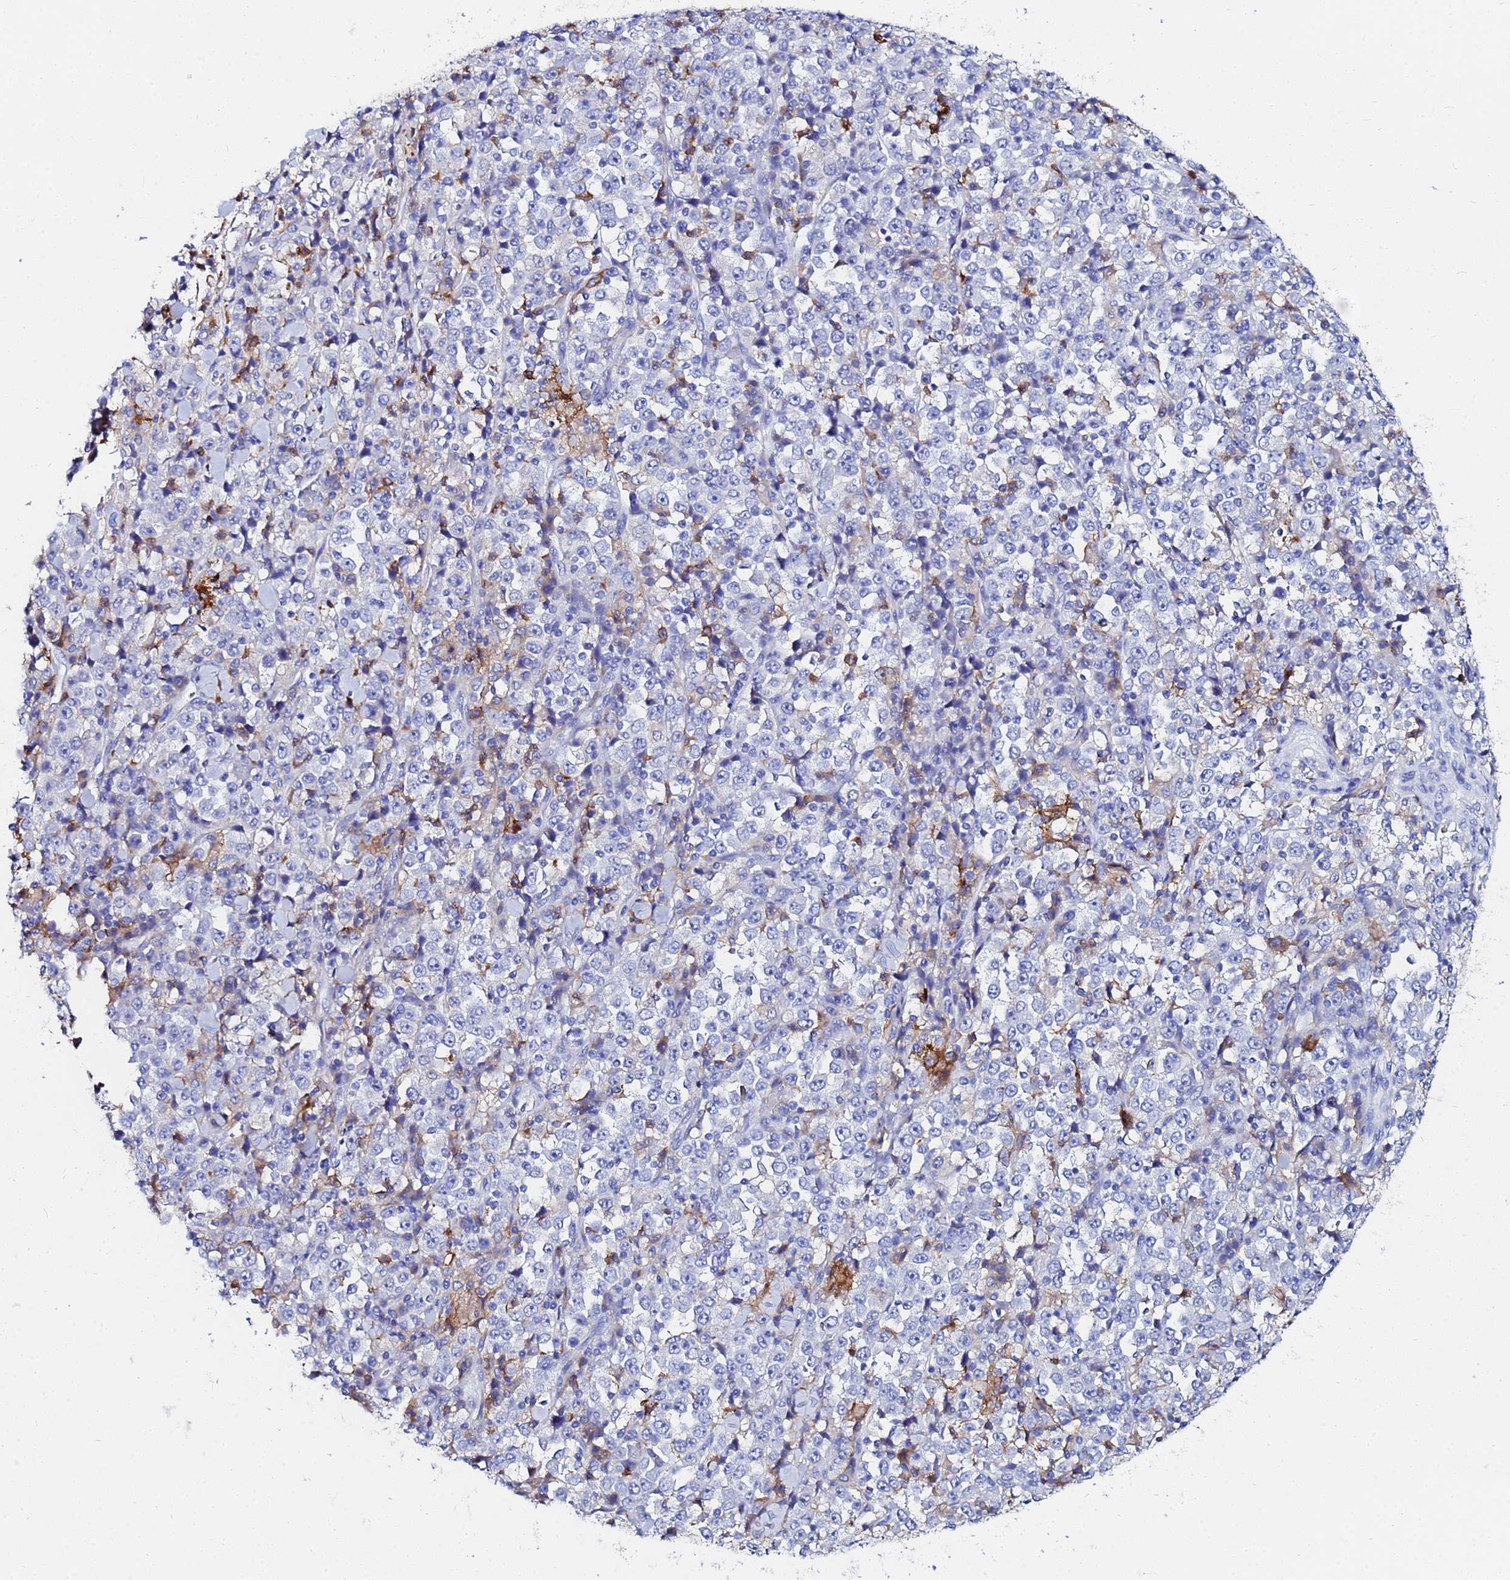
{"staining": {"intensity": "negative", "quantity": "none", "location": "none"}, "tissue": "stomach cancer", "cell_type": "Tumor cells", "image_type": "cancer", "snomed": [{"axis": "morphology", "description": "Normal tissue, NOS"}, {"axis": "morphology", "description": "Adenocarcinoma, NOS"}, {"axis": "topography", "description": "Stomach, upper"}, {"axis": "topography", "description": "Stomach"}], "caption": "High power microscopy image of an IHC micrograph of adenocarcinoma (stomach), revealing no significant staining in tumor cells.", "gene": "BASP1", "patient": {"sex": "male", "age": 59}}